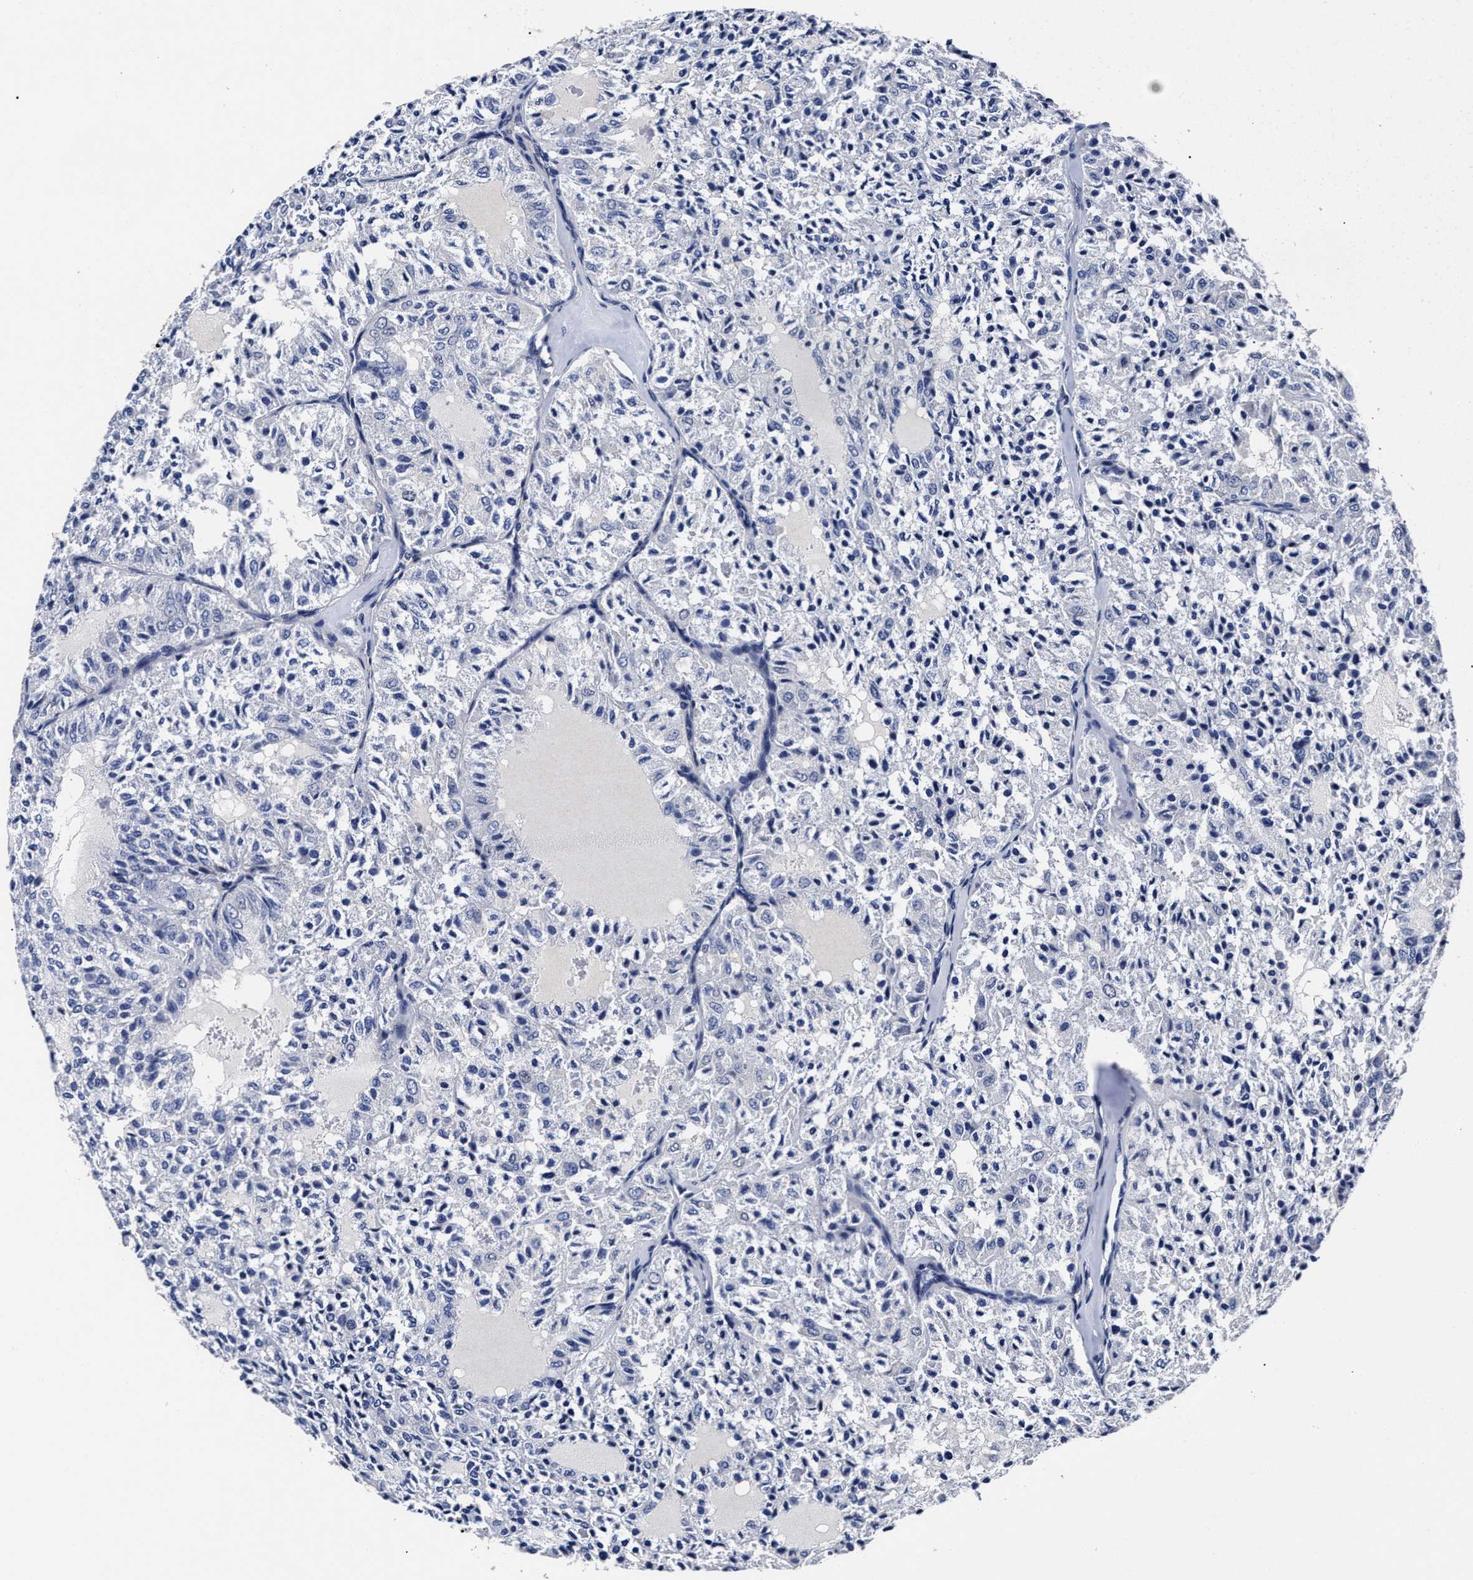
{"staining": {"intensity": "negative", "quantity": "none", "location": "none"}, "tissue": "thyroid cancer", "cell_type": "Tumor cells", "image_type": "cancer", "snomed": [{"axis": "morphology", "description": "Follicular adenoma carcinoma, NOS"}, {"axis": "topography", "description": "Thyroid gland"}], "caption": "Human thyroid follicular adenoma carcinoma stained for a protein using immunohistochemistry displays no expression in tumor cells.", "gene": "OLFML2A", "patient": {"sex": "male", "age": 75}}